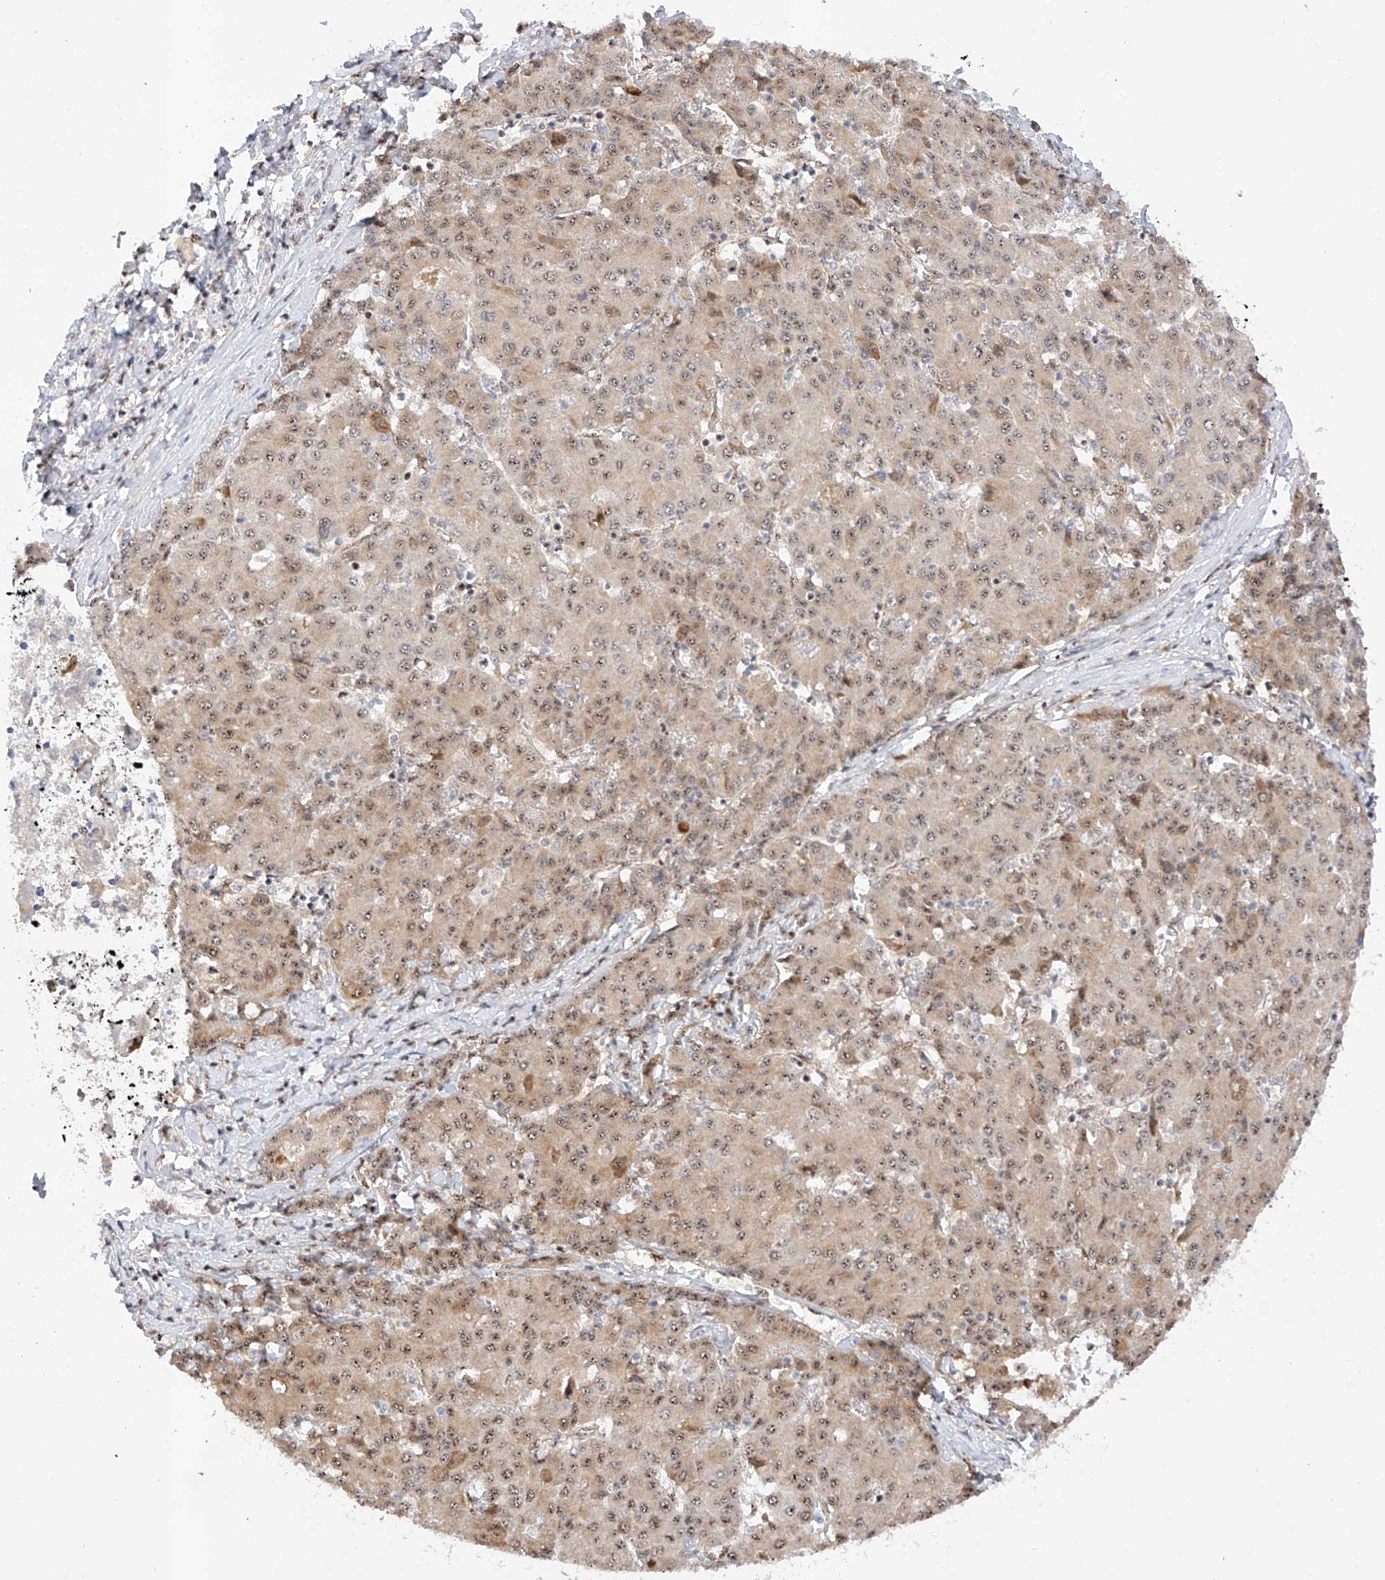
{"staining": {"intensity": "moderate", "quantity": ">75%", "location": "cytoplasmic/membranous,nuclear"}, "tissue": "liver cancer", "cell_type": "Tumor cells", "image_type": "cancer", "snomed": [{"axis": "morphology", "description": "Carcinoma, Hepatocellular, NOS"}, {"axis": "topography", "description": "Liver"}], "caption": "Liver hepatocellular carcinoma stained with DAB immunohistochemistry demonstrates medium levels of moderate cytoplasmic/membranous and nuclear positivity in about >75% of tumor cells.", "gene": "ATXN7L2", "patient": {"sex": "male", "age": 65}}